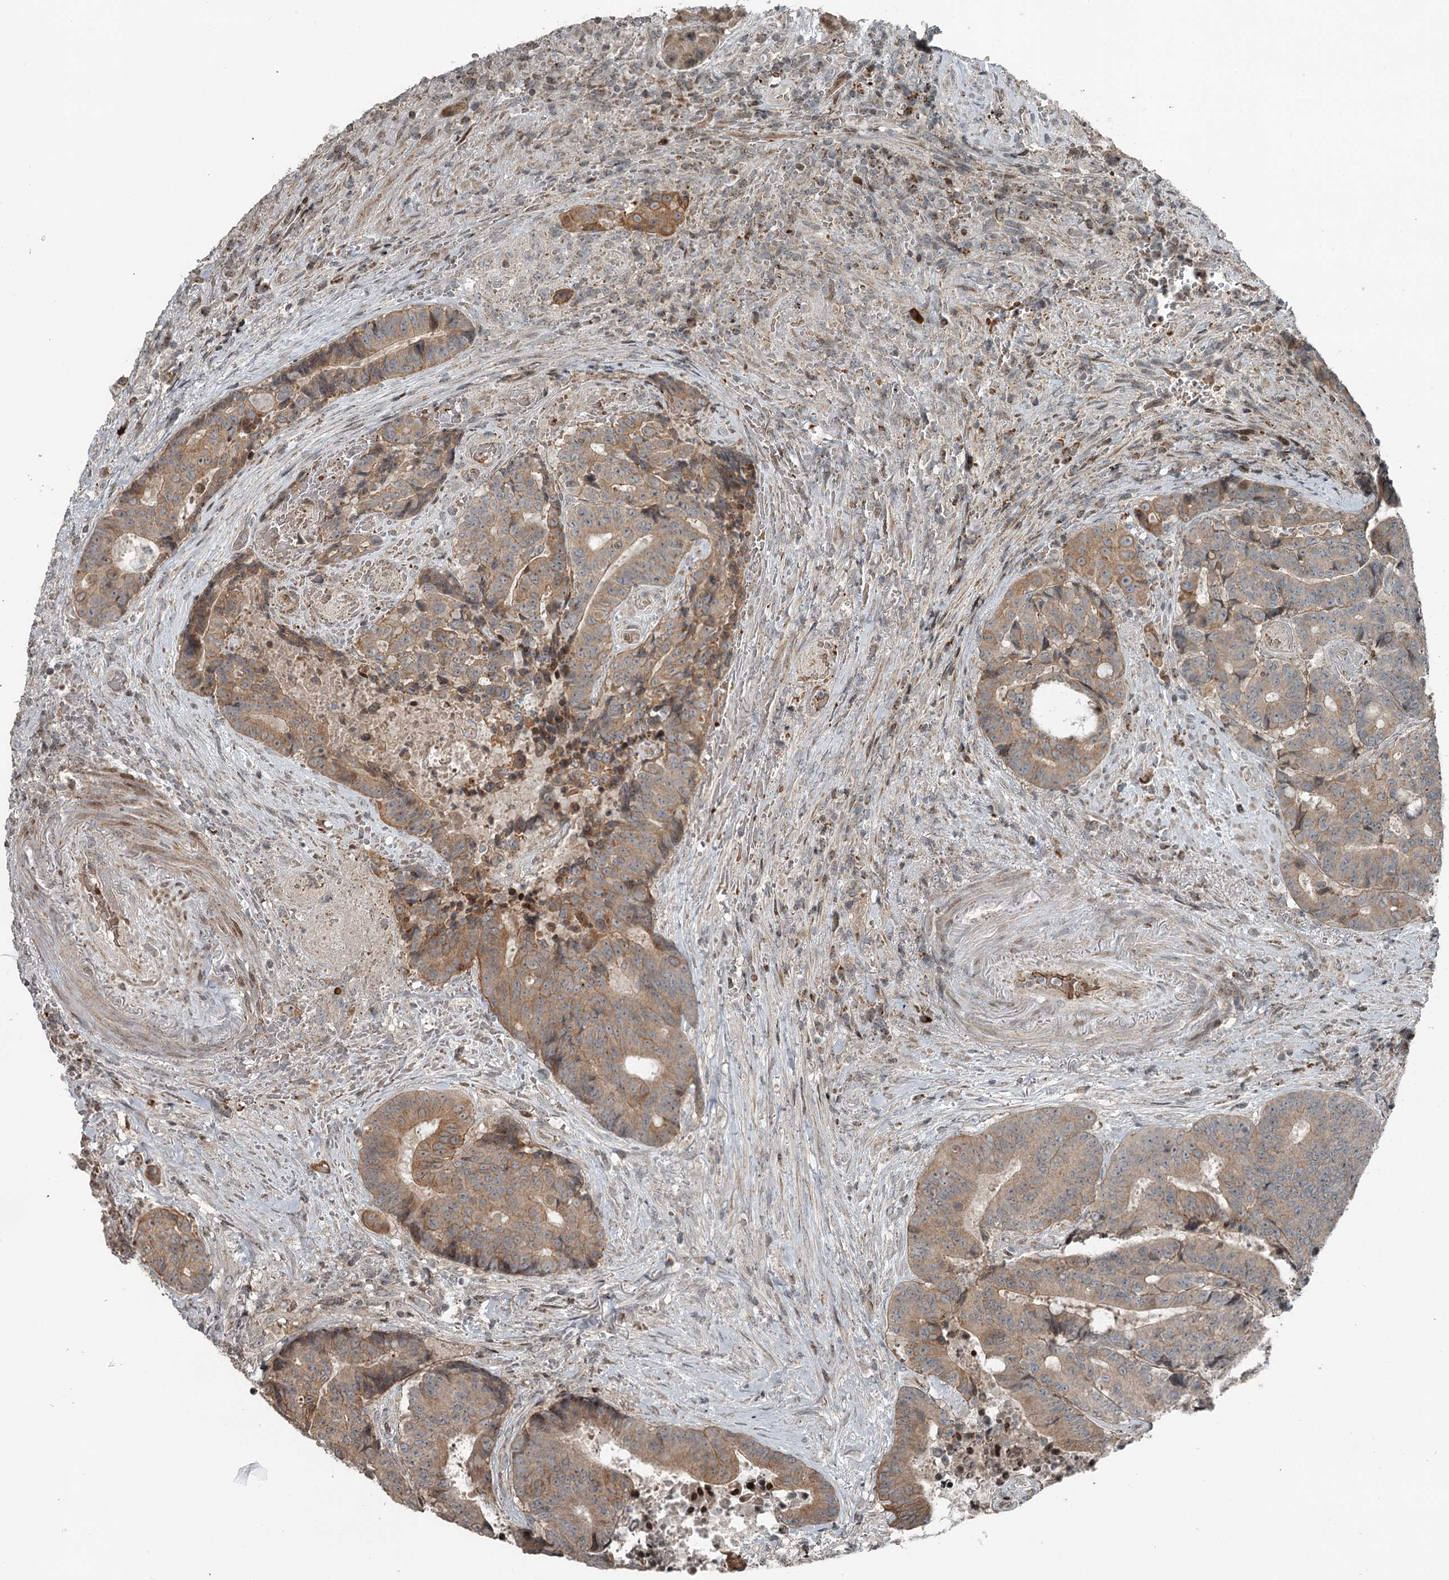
{"staining": {"intensity": "moderate", "quantity": ">75%", "location": "cytoplasmic/membranous"}, "tissue": "colorectal cancer", "cell_type": "Tumor cells", "image_type": "cancer", "snomed": [{"axis": "morphology", "description": "Adenocarcinoma, NOS"}, {"axis": "topography", "description": "Rectum"}], "caption": "A histopathology image showing moderate cytoplasmic/membranous staining in about >75% of tumor cells in colorectal cancer, as visualized by brown immunohistochemical staining.", "gene": "RASSF8", "patient": {"sex": "male", "age": 69}}